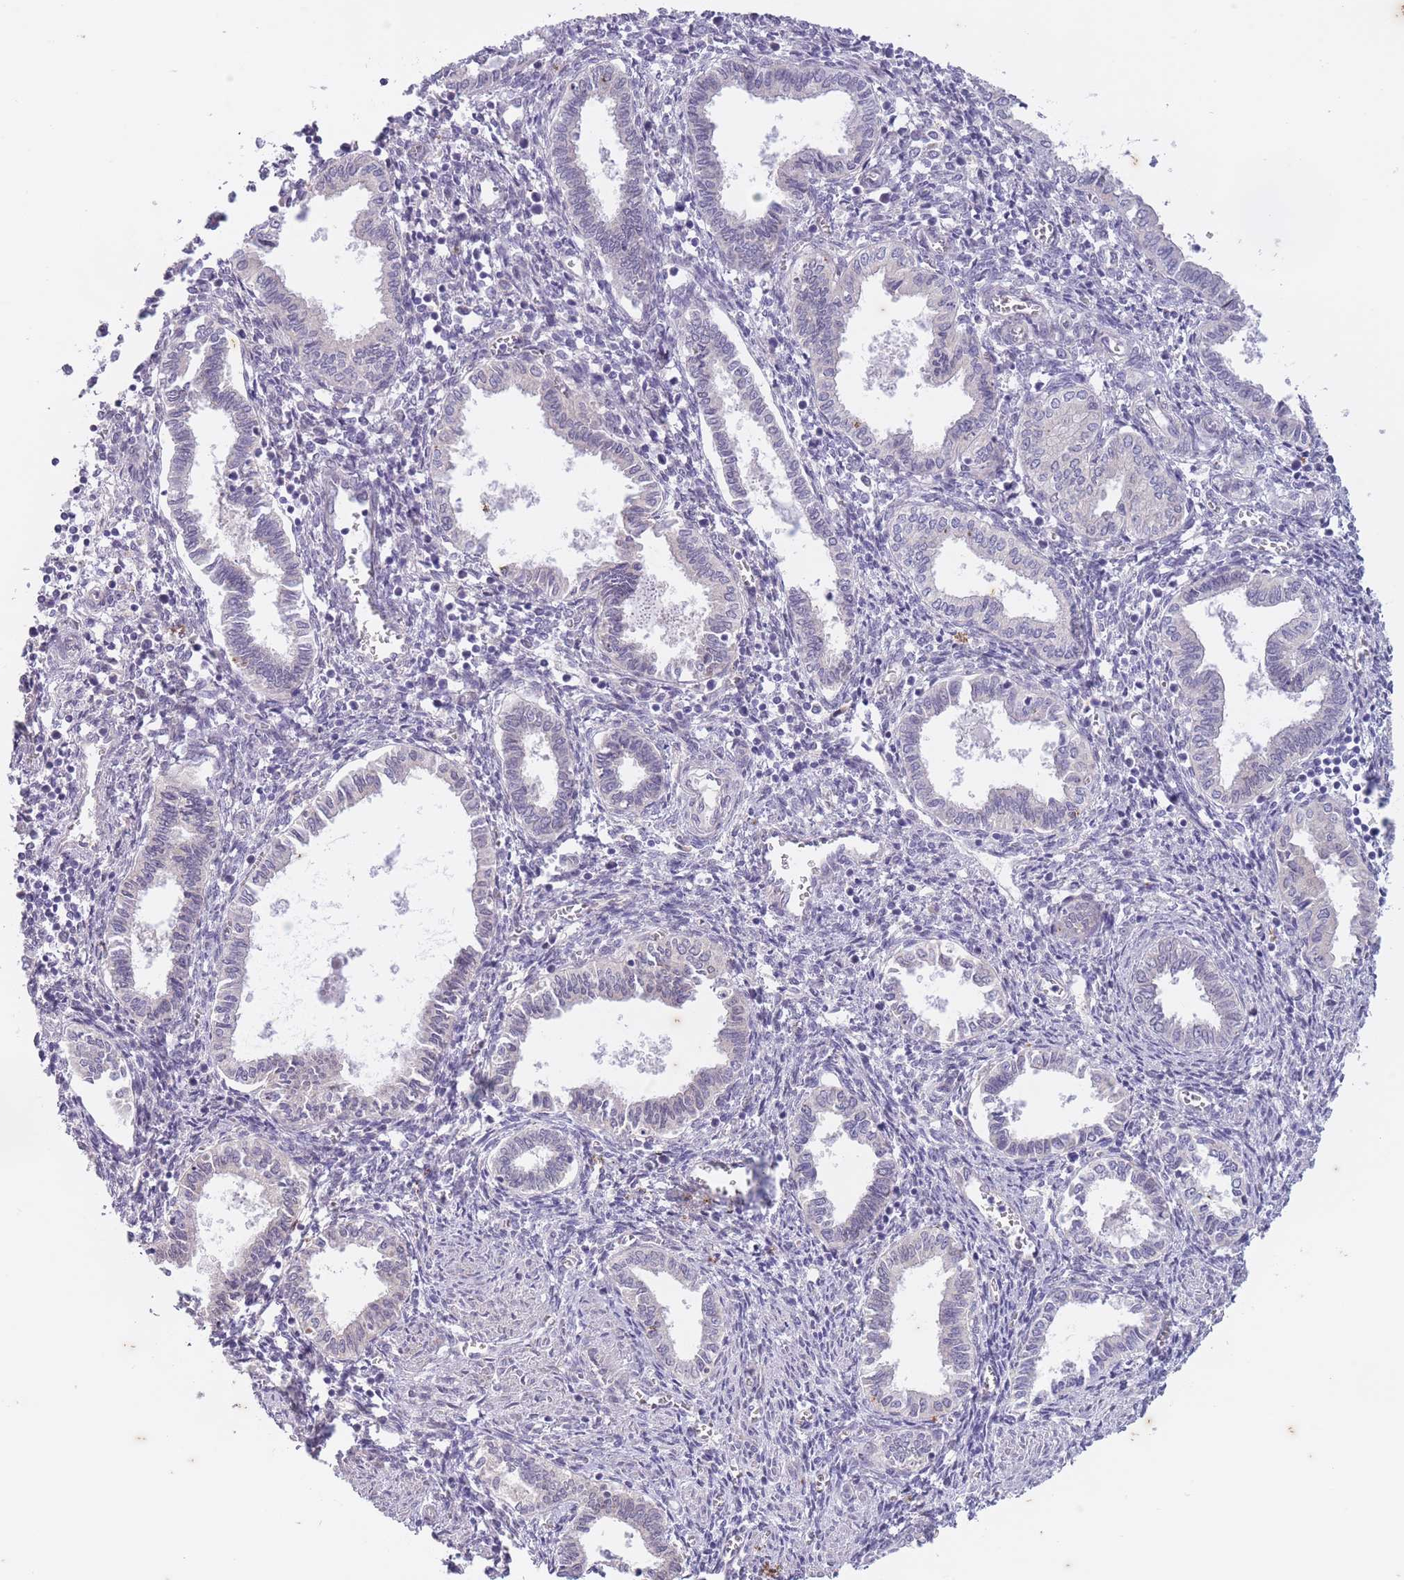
{"staining": {"intensity": "negative", "quantity": "none", "location": "none"}, "tissue": "endometrium", "cell_type": "Cells in endometrial stroma", "image_type": "normal", "snomed": [{"axis": "morphology", "description": "Normal tissue, NOS"}, {"axis": "topography", "description": "Endometrium"}], "caption": "Immunohistochemistry image of unremarkable endometrium: human endometrium stained with DAB displays no significant protein expression in cells in endometrial stroma.", "gene": "ARPIN", "patient": {"sex": "female", "age": 37}}